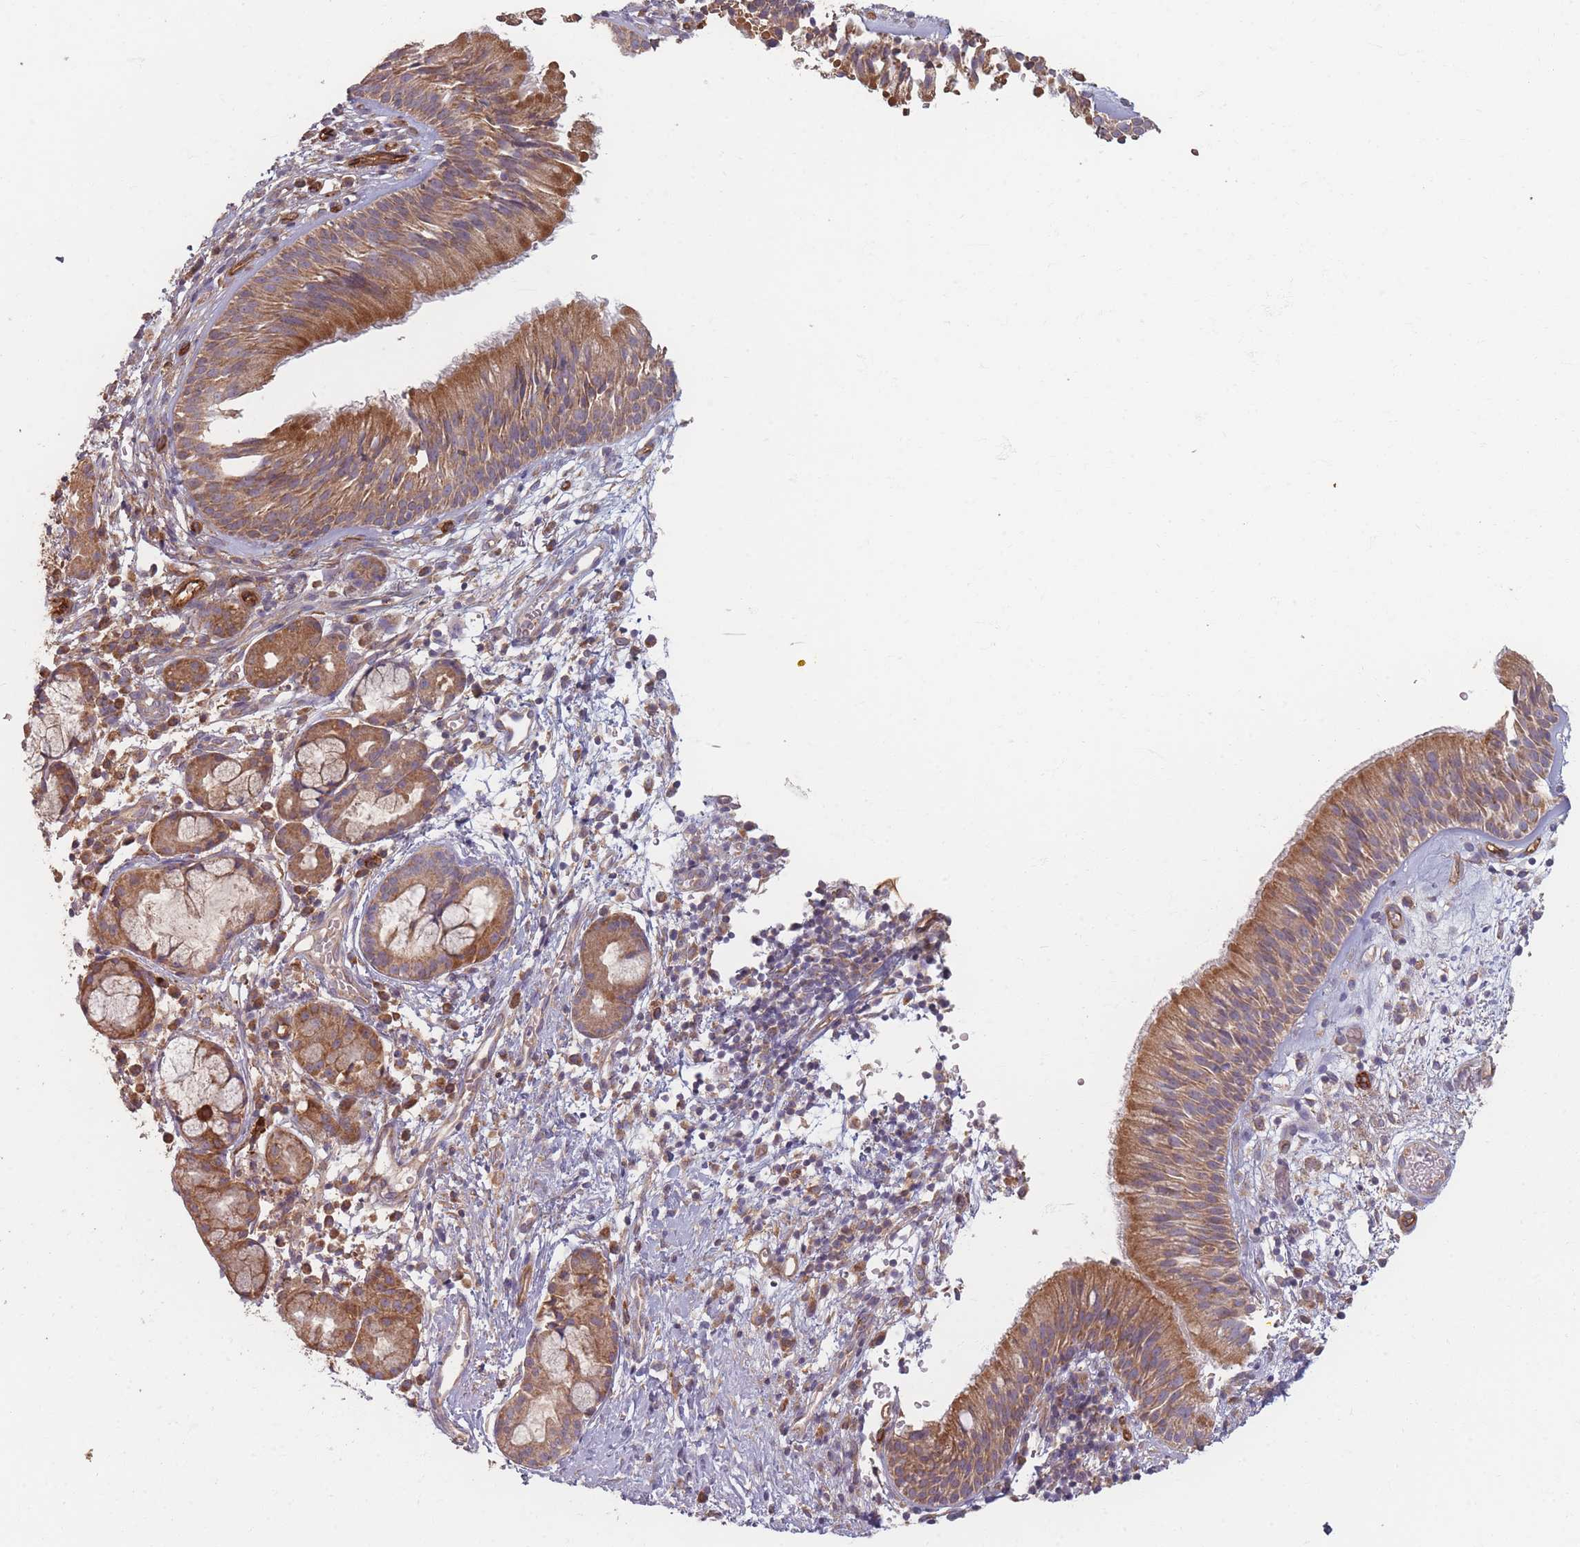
{"staining": {"intensity": "moderate", "quantity": ">75%", "location": "cytoplasmic/membranous"}, "tissue": "nasopharynx", "cell_type": "Respiratory epithelial cells", "image_type": "normal", "snomed": [{"axis": "morphology", "description": "Normal tissue, NOS"}, {"axis": "topography", "description": "Nasopharynx"}], "caption": "Immunohistochemical staining of benign nasopharynx exhibits moderate cytoplasmic/membranous protein staining in approximately >75% of respiratory epithelial cells.", "gene": "MRPS6", "patient": {"sex": "male", "age": 65}}